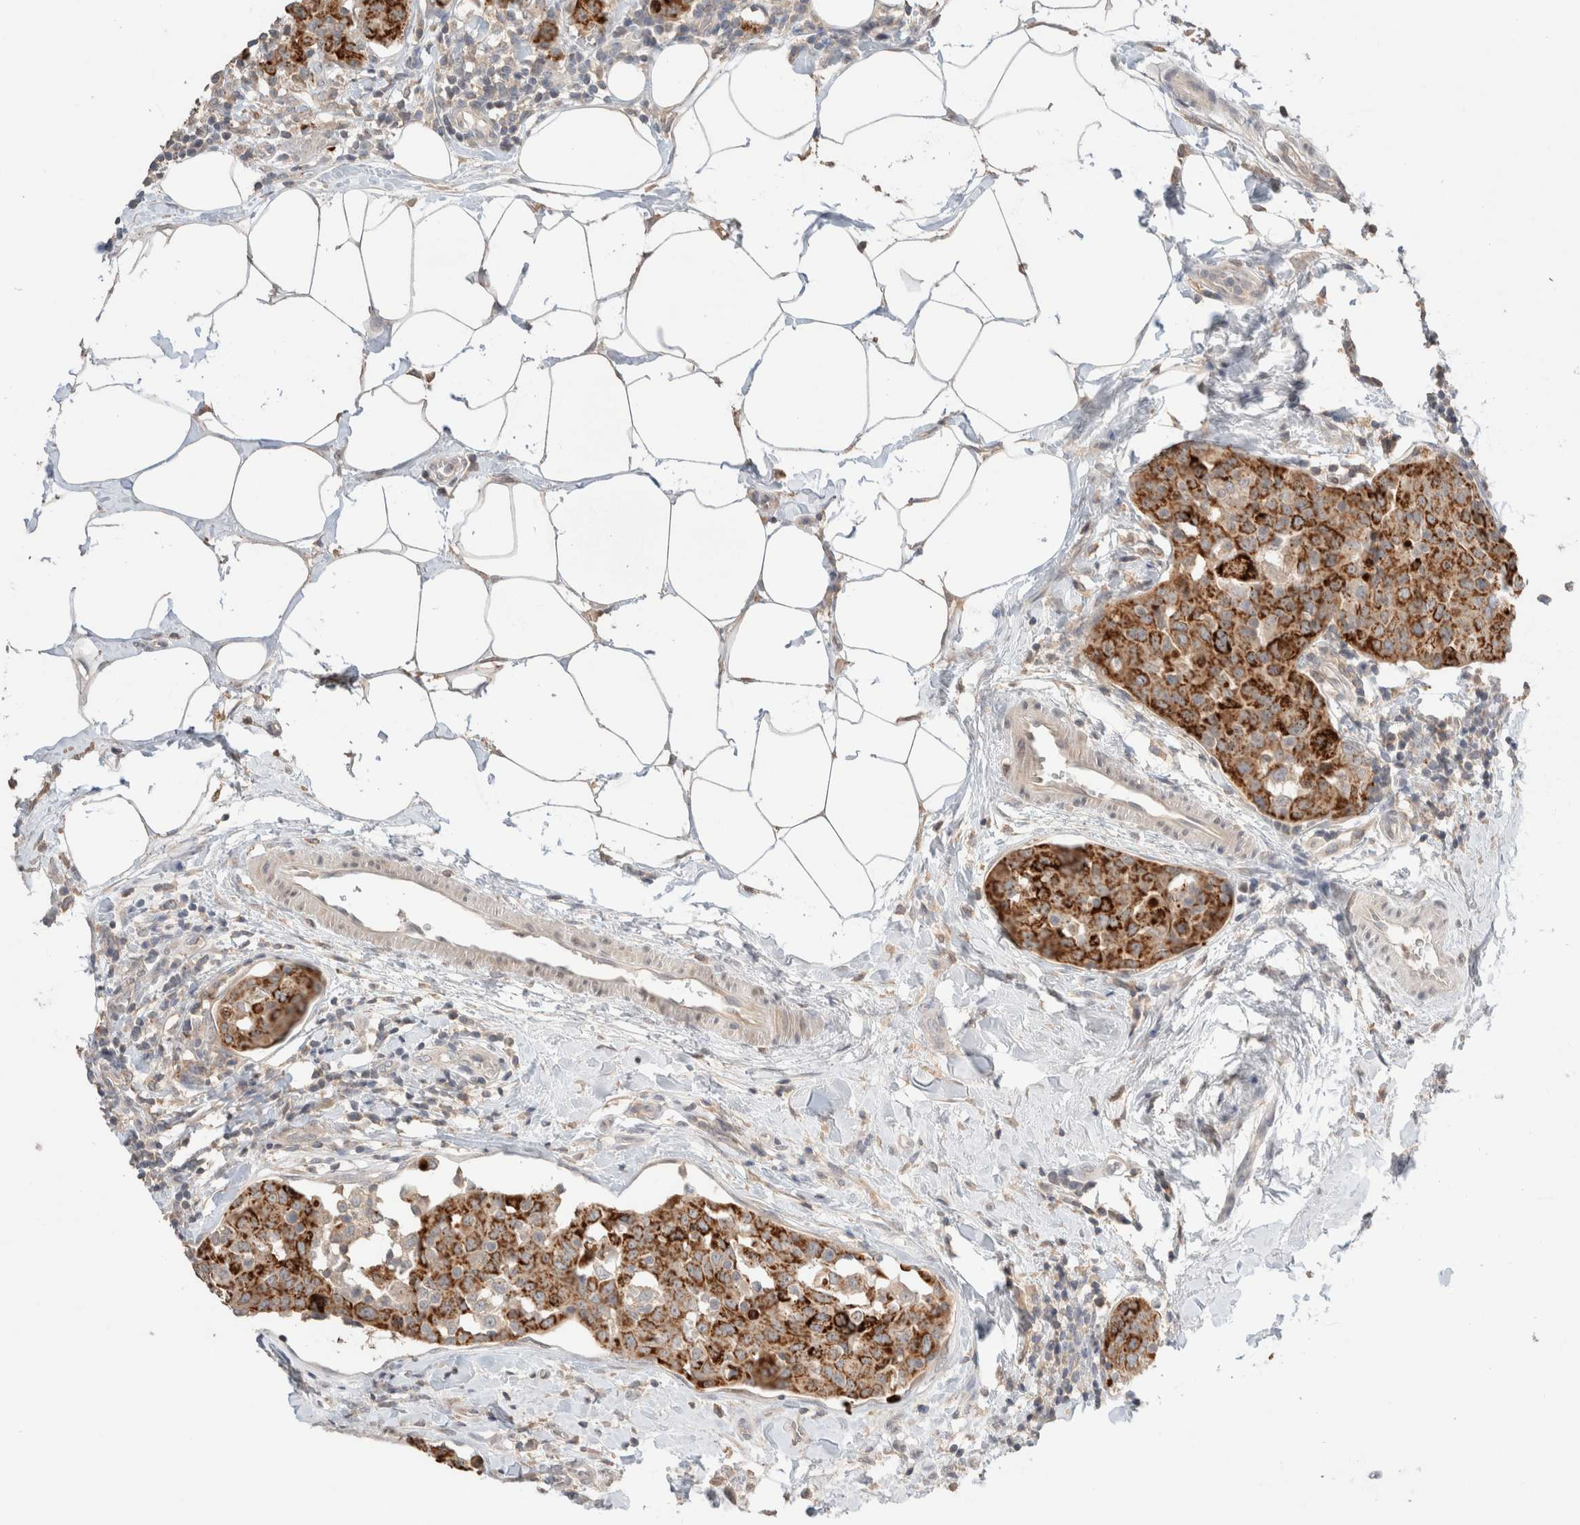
{"staining": {"intensity": "strong", "quantity": ">75%", "location": "cytoplasmic/membranous"}, "tissue": "breast cancer", "cell_type": "Tumor cells", "image_type": "cancer", "snomed": [{"axis": "morphology", "description": "Normal tissue, NOS"}, {"axis": "morphology", "description": "Duct carcinoma"}, {"axis": "topography", "description": "Breast"}], "caption": "About >75% of tumor cells in human breast cancer exhibit strong cytoplasmic/membranous protein positivity as visualized by brown immunohistochemical staining.", "gene": "TRIM41", "patient": {"sex": "female", "age": 37}}